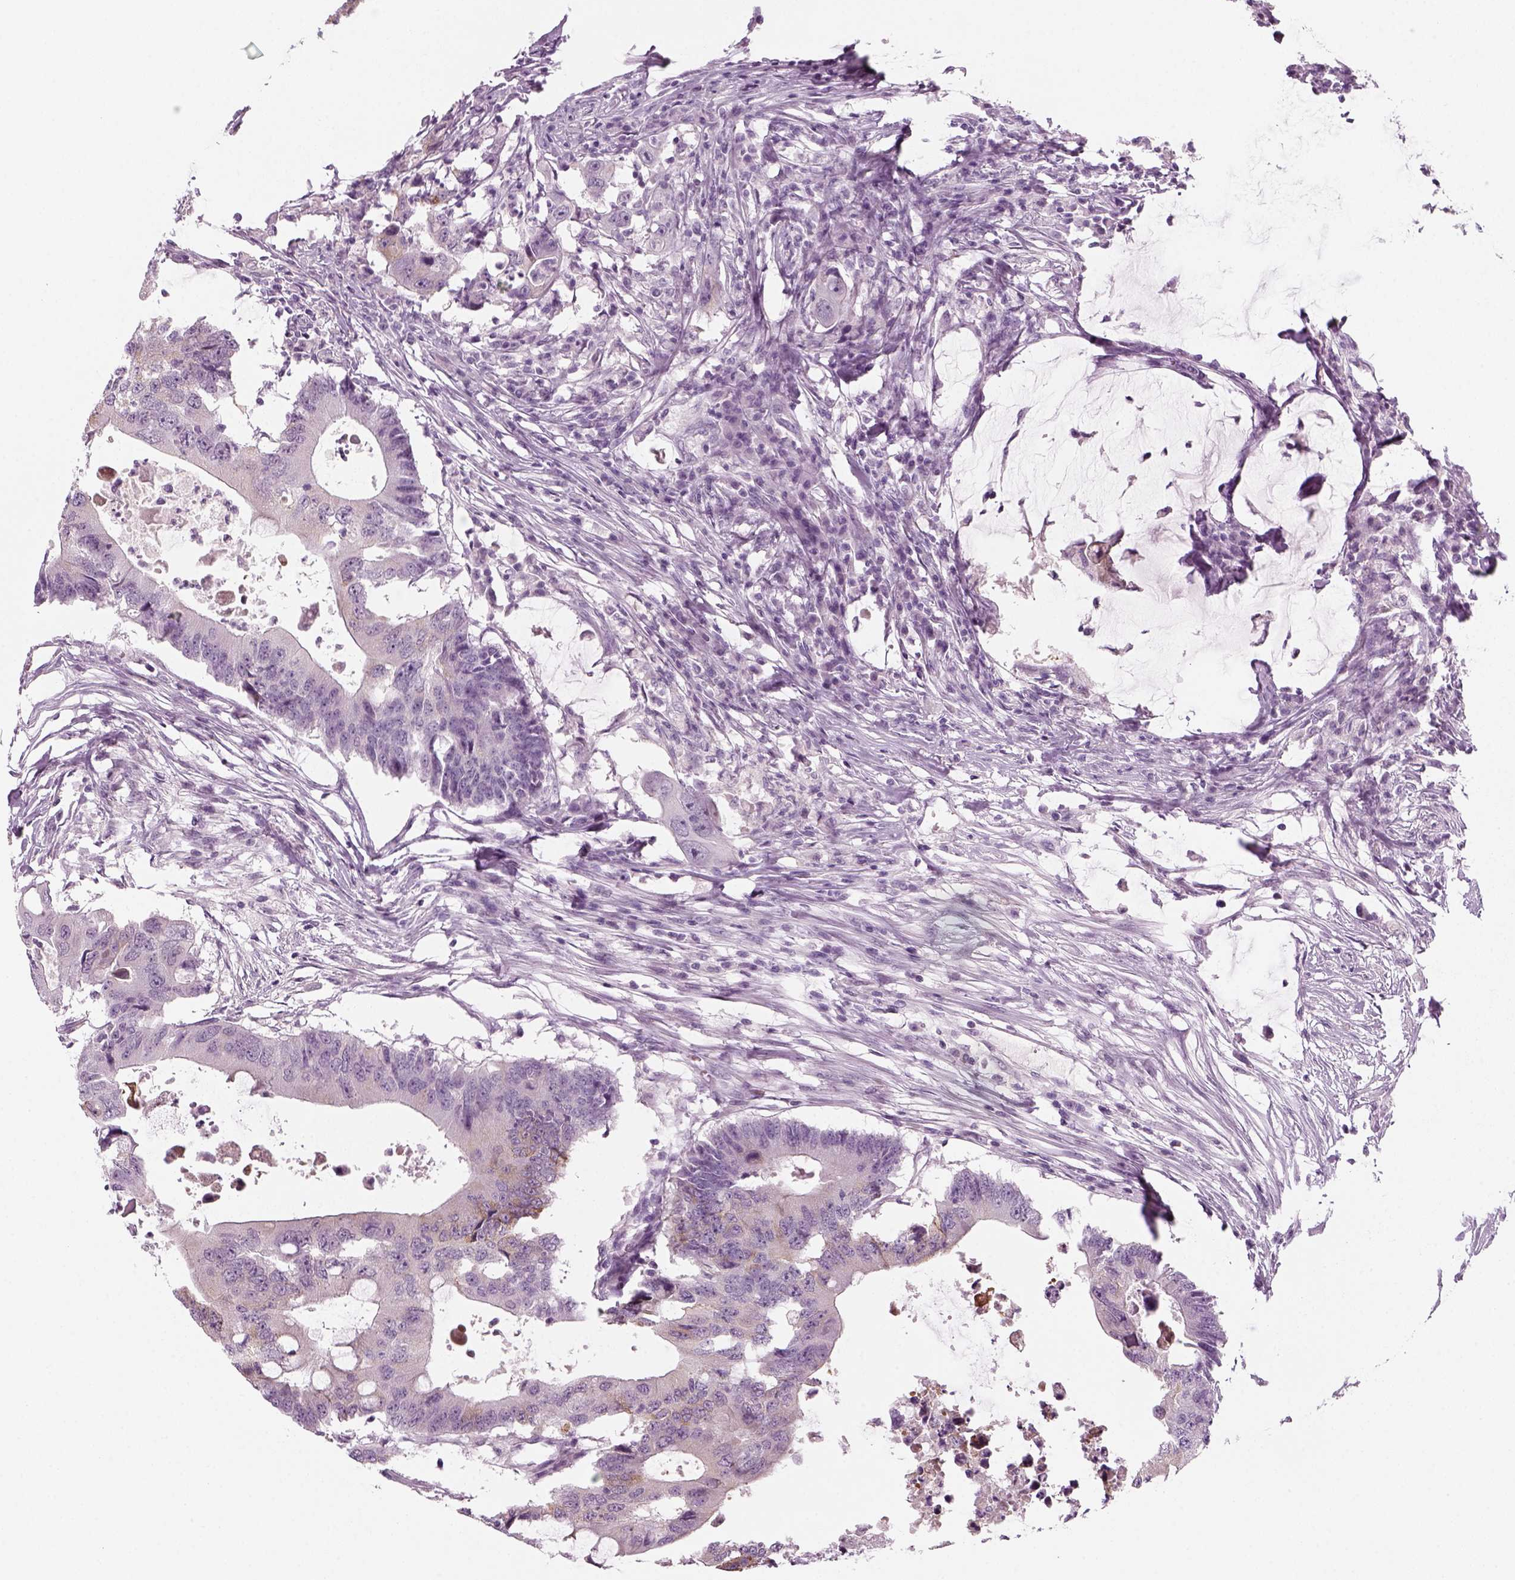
{"staining": {"intensity": "negative", "quantity": "none", "location": "none"}, "tissue": "colorectal cancer", "cell_type": "Tumor cells", "image_type": "cancer", "snomed": [{"axis": "morphology", "description": "Adenocarcinoma, NOS"}, {"axis": "topography", "description": "Colon"}], "caption": "Tumor cells show no significant positivity in adenocarcinoma (colorectal). (DAB (3,3'-diaminobenzidine) immunohistochemistry with hematoxylin counter stain).", "gene": "KRT75", "patient": {"sex": "male", "age": 71}}